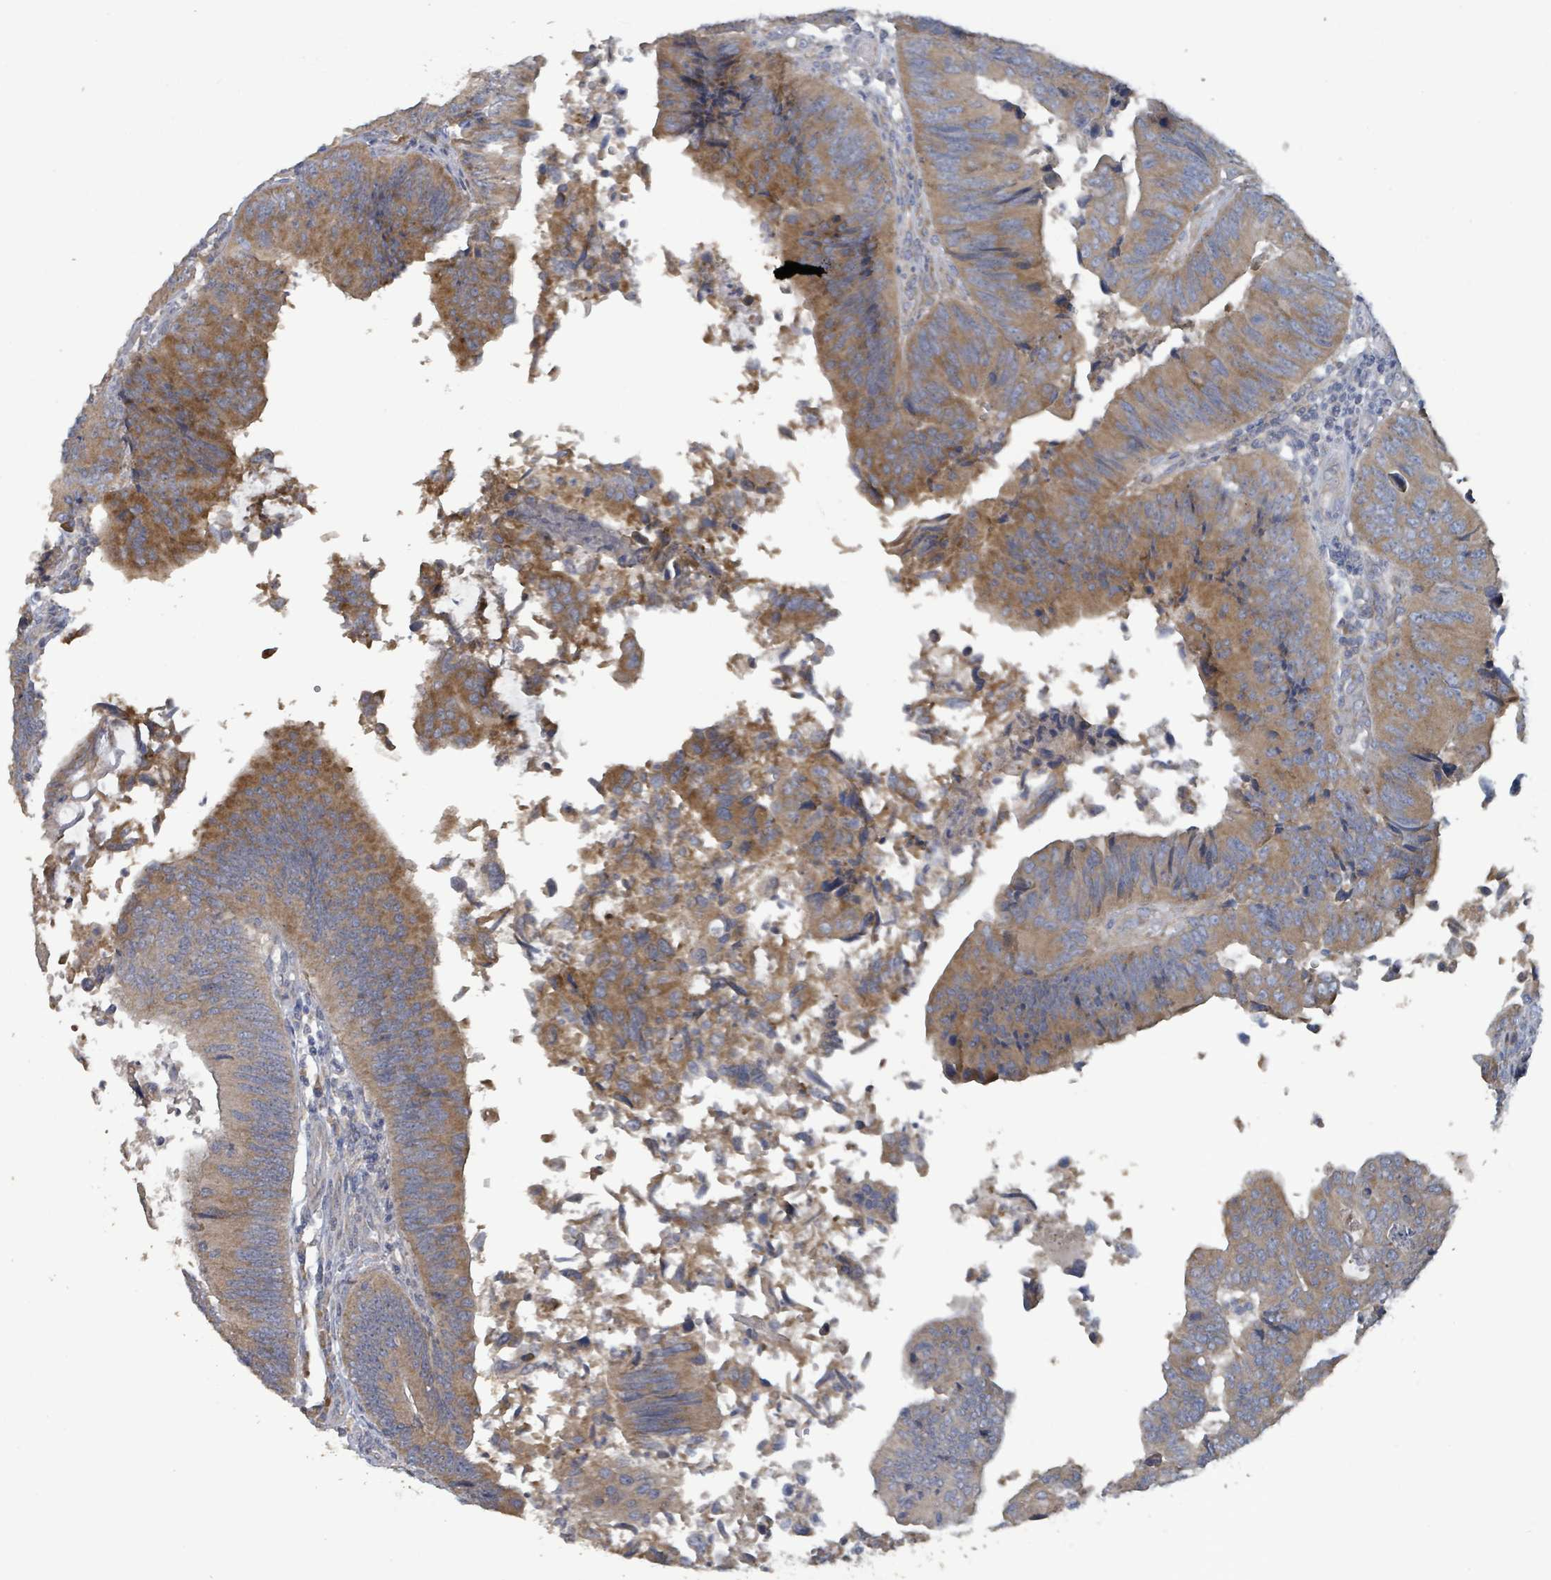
{"staining": {"intensity": "moderate", "quantity": ">75%", "location": "cytoplasmic/membranous"}, "tissue": "colorectal cancer", "cell_type": "Tumor cells", "image_type": "cancer", "snomed": [{"axis": "morphology", "description": "Adenocarcinoma, NOS"}, {"axis": "topography", "description": "Colon"}], "caption": "Approximately >75% of tumor cells in human adenocarcinoma (colorectal) display moderate cytoplasmic/membranous protein staining as visualized by brown immunohistochemical staining.", "gene": "RPL32", "patient": {"sex": "female", "age": 67}}